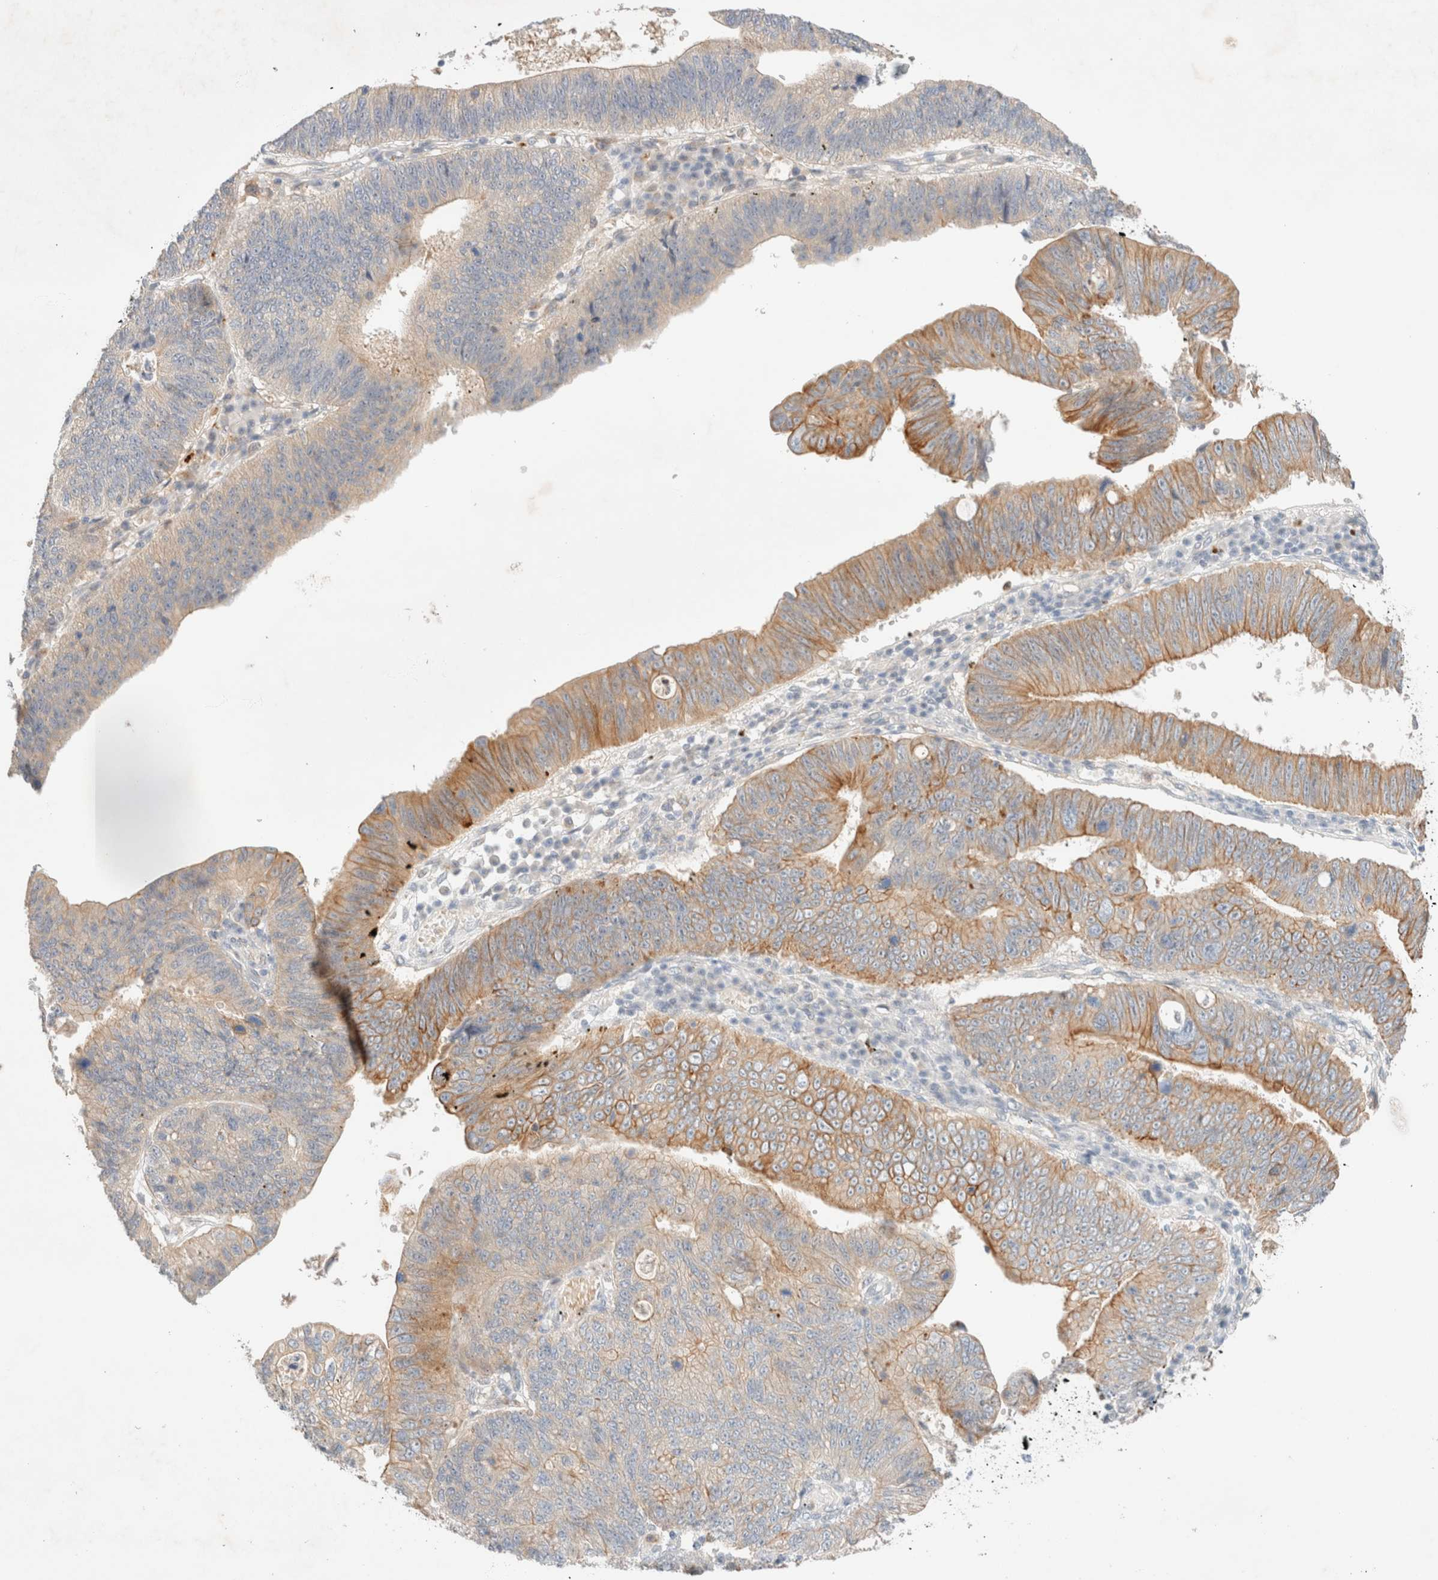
{"staining": {"intensity": "moderate", "quantity": "25%-75%", "location": "cytoplasmic/membranous"}, "tissue": "stomach cancer", "cell_type": "Tumor cells", "image_type": "cancer", "snomed": [{"axis": "morphology", "description": "Adenocarcinoma, NOS"}, {"axis": "topography", "description": "Stomach"}], "caption": "An immunohistochemistry histopathology image of tumor tissue is shown. Protein staining in brown highlights moderate cytoplasmic/membranous positivity in stomach cancer (adenocarcinoma) within tumor cells. (IHC, brightfield microscopy, high magnification).", "gene": "SGSM2", "patient": {"sex": "male", "age": 59}}